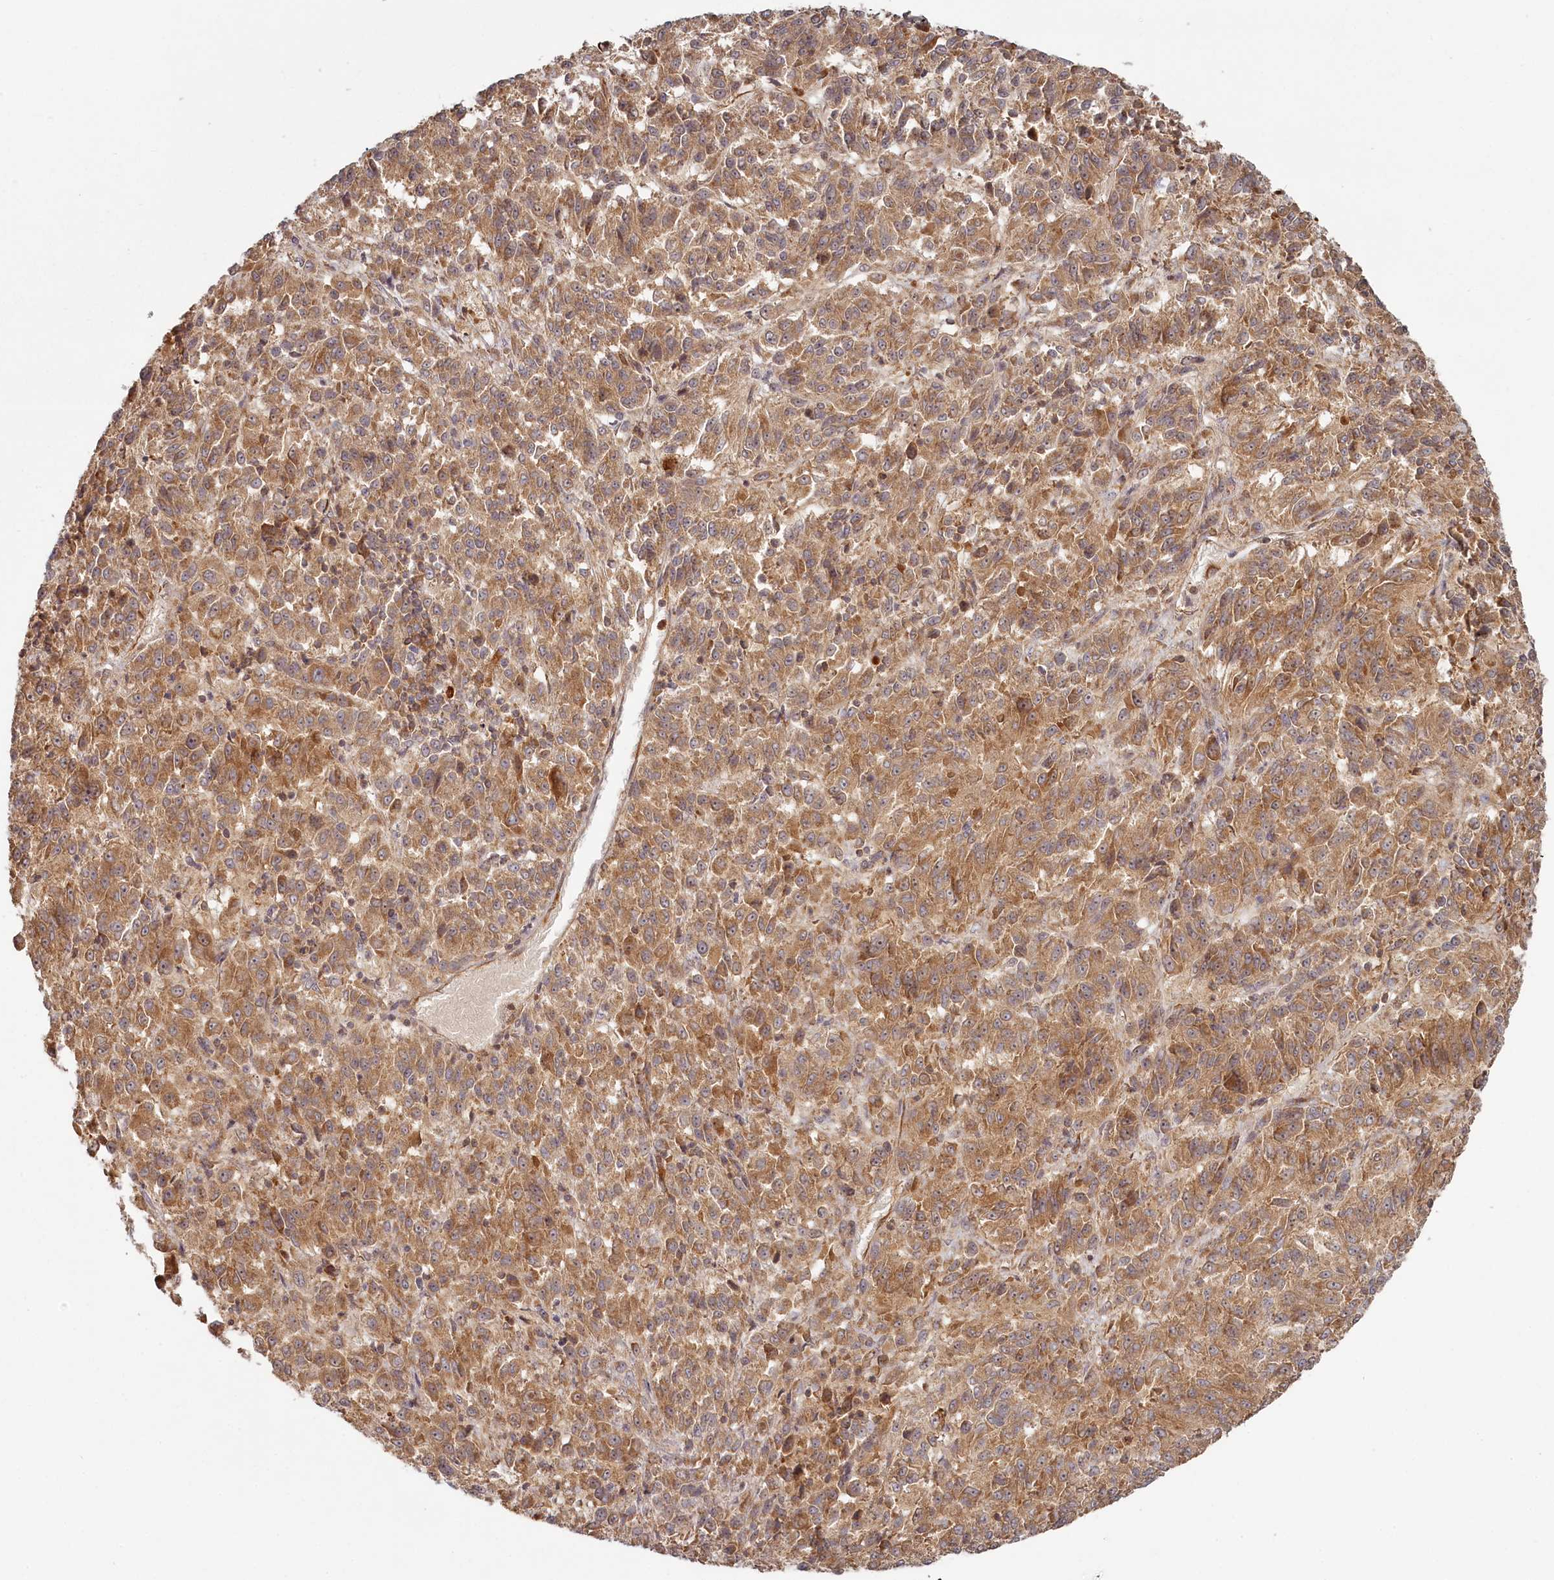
{"staining": {"intensity": "moderate", "quantity": ">75%", "location": "cytoplasmic/membranous"}, "tissue": "melanoma", "cell_type": "Tumor cells", "image_type": "cancer", "snomed": [{"axis": "morphology", "description": "Malignant melanoma, Metastatic site"}, {"axis": "topography", "description": "Lung"}], "caption": "High-power microscopy captured an immunohistochemistry photomicrograph of melanoma, revealing moderate cytoplasmic/membranous positivity in approximately >75% of tumor cells. The protein of interest is shown in brown color, while the nuclei are stained blue.", "gene": "TMIE", "patient": {"sex": "male", "age": 64}}